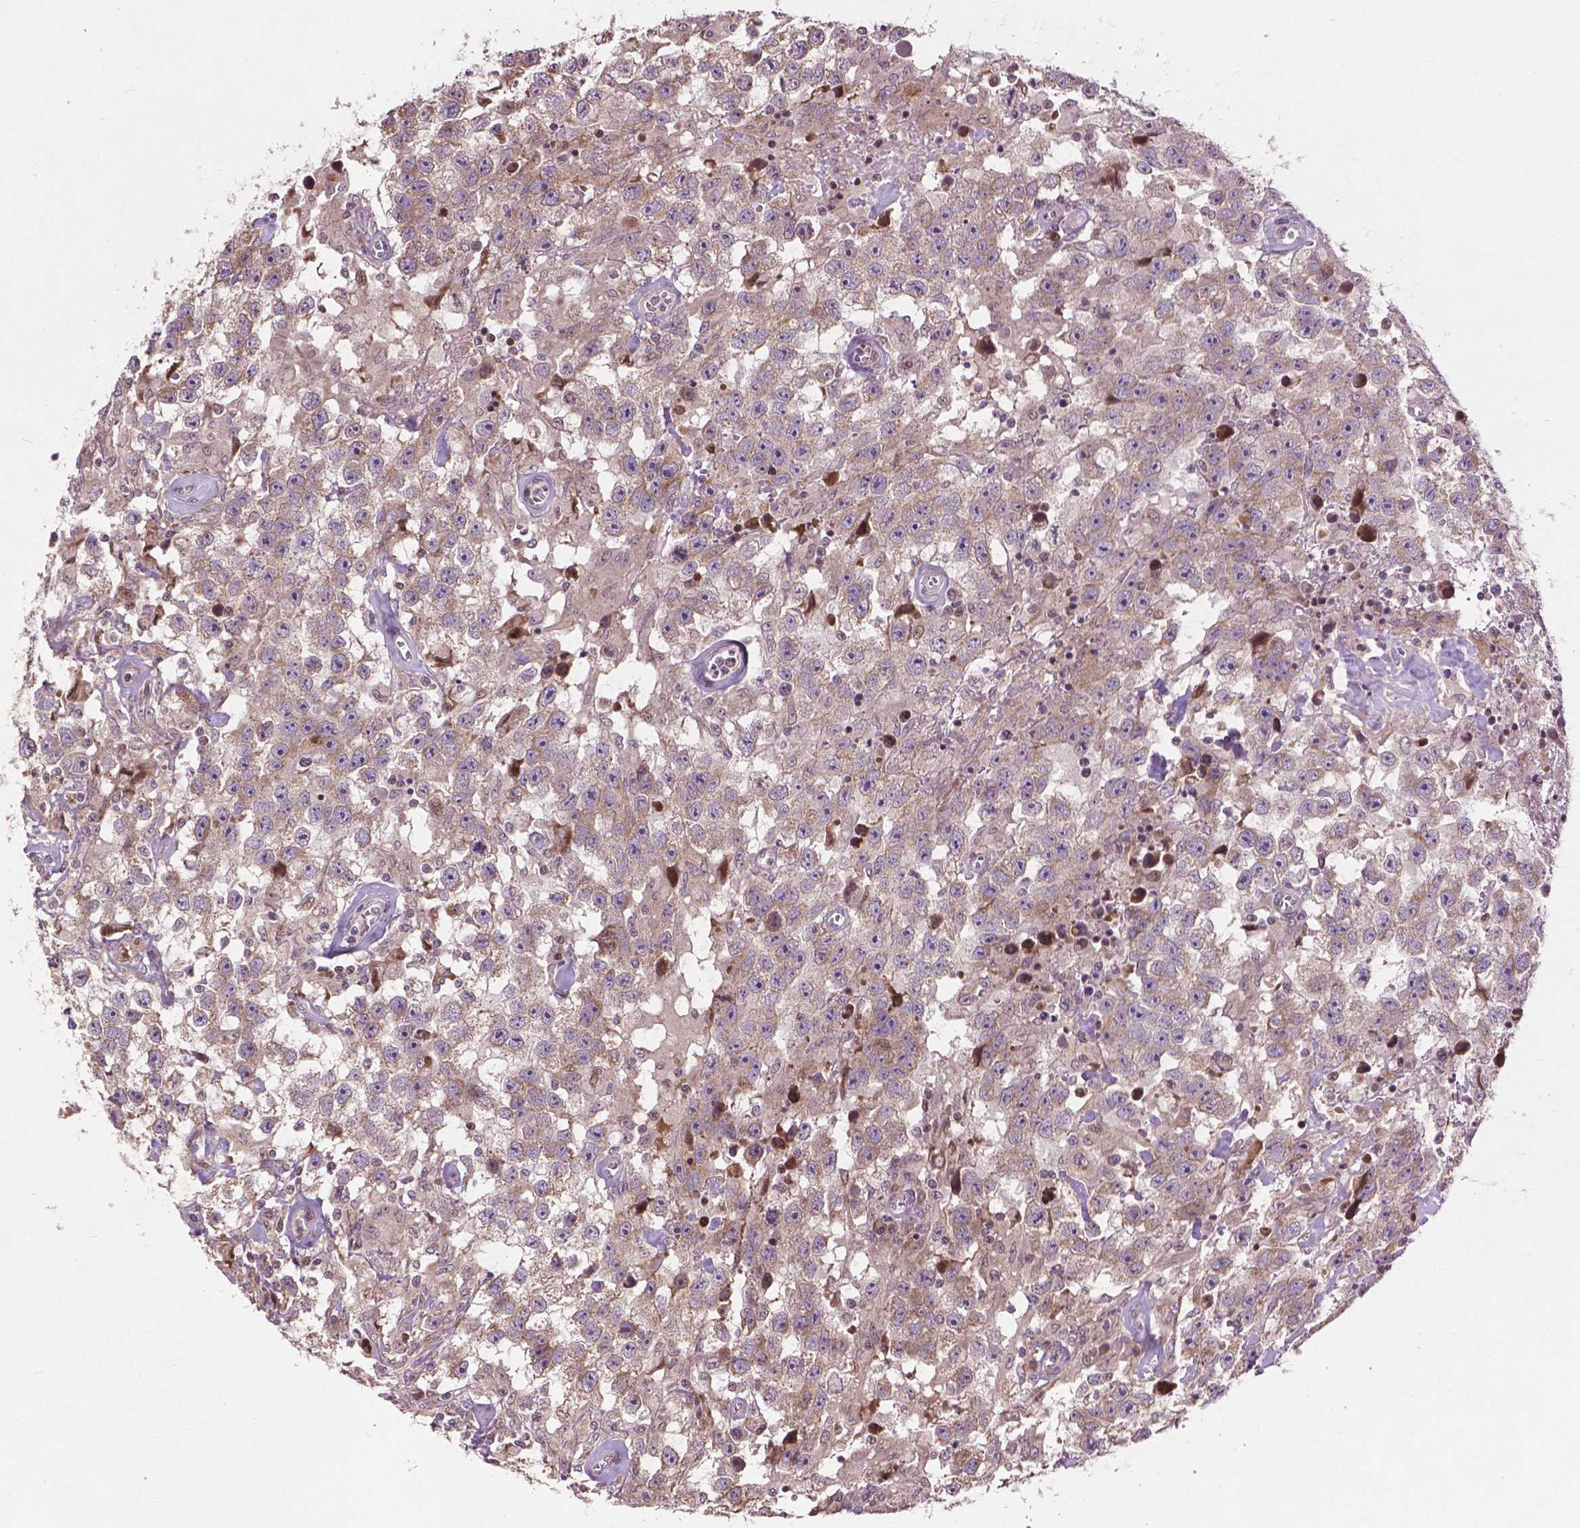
{"staining": {"intensity": "weak", "quantity": ">75%", "location": "cytoplasmic/membranous"}, "tissue": "testis cancer", "cell_type": "Tumor cells", "image_type": "cancer", "snomed": [{"axis": "morphology", "description": "Seminoma, NOS"}, {"axis": "topography", "description": "Testis"}], "caption": "Protein positivity by immunohistochemistry (IHC) exhibits weak cytoplasmic/membranous positivity in about >75% of tumor cells in testis seminoma.", "gene": "B3GALNT2", "patient": {"sex": "male", "age": 43}}